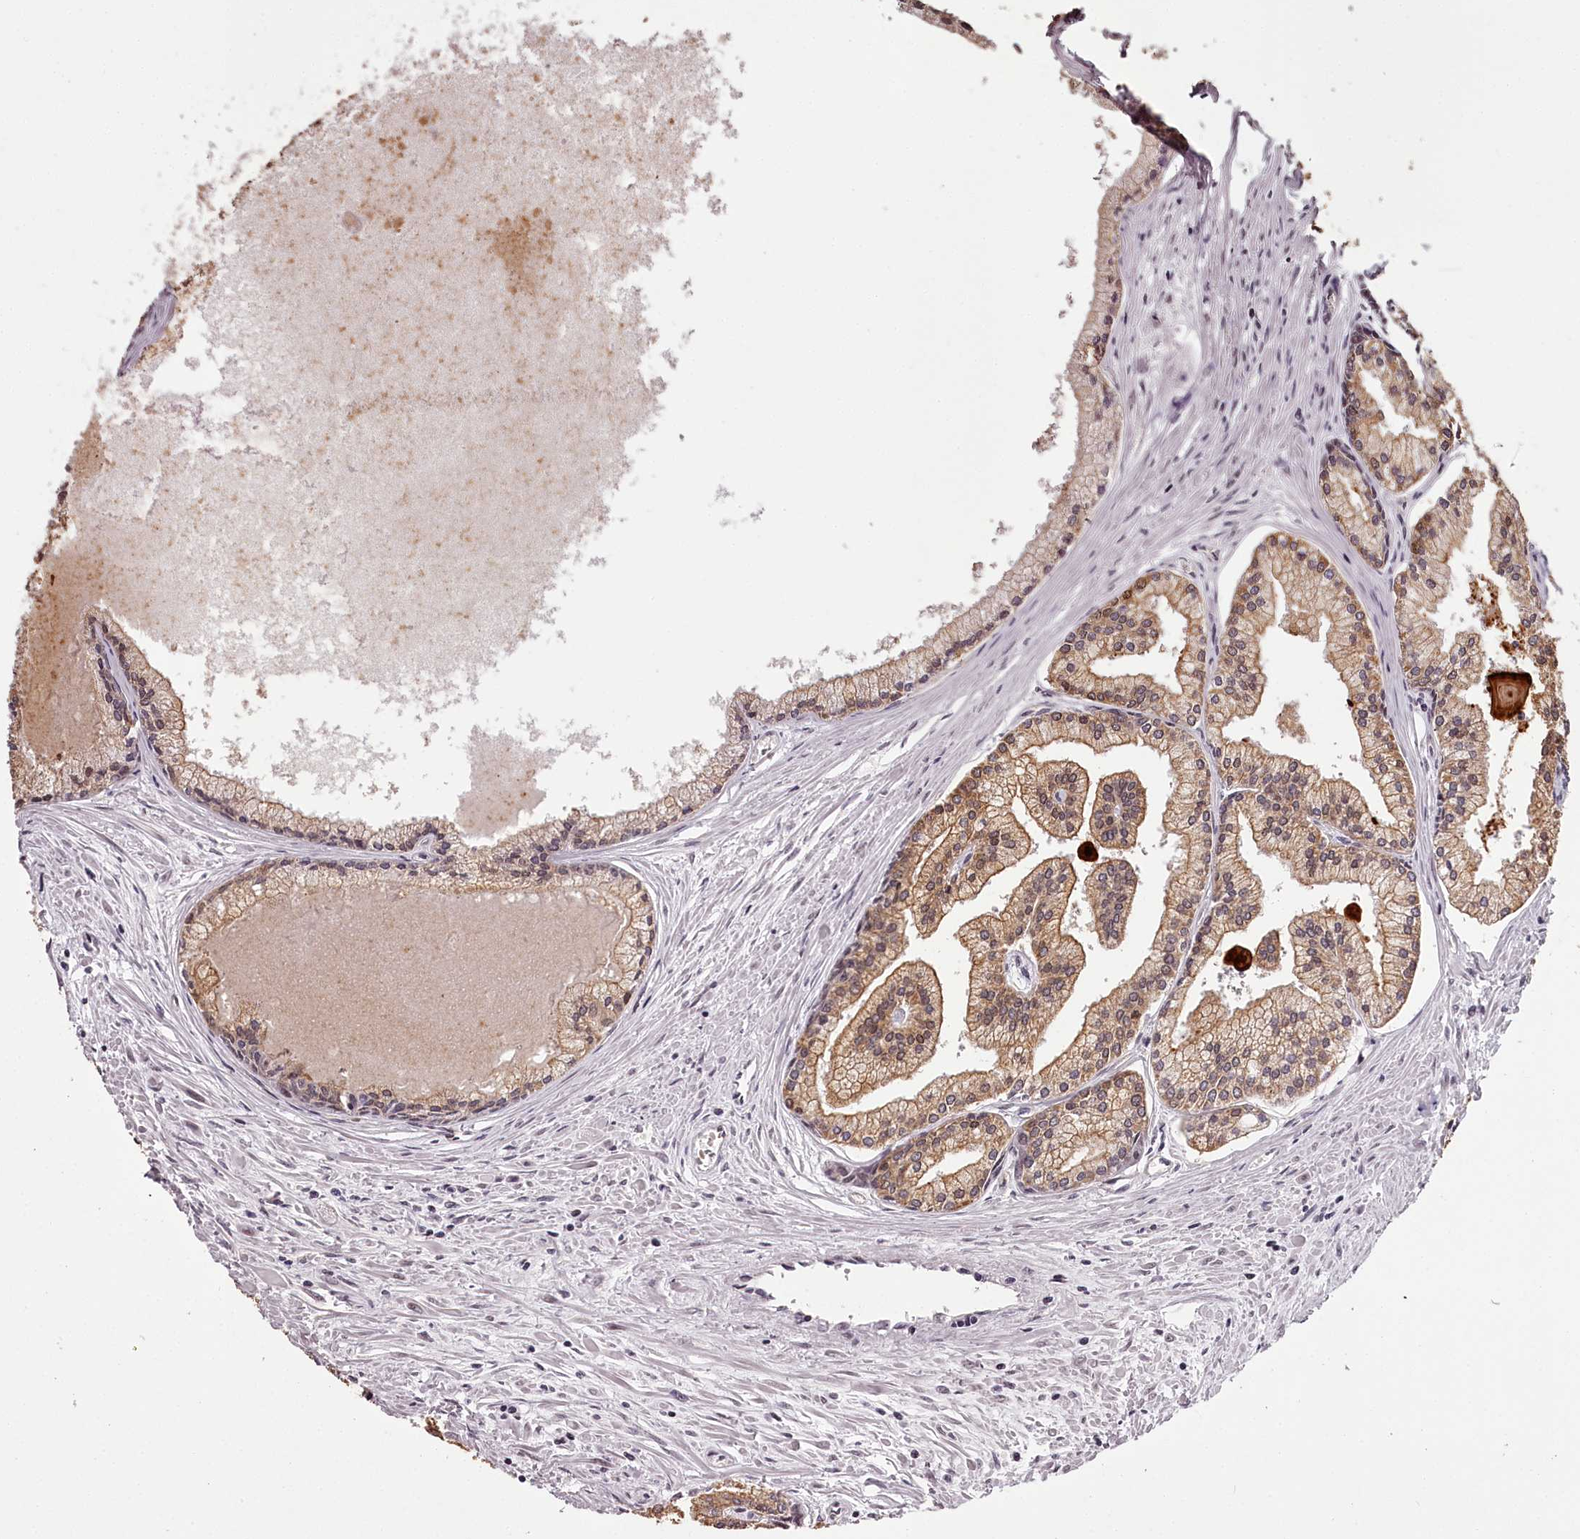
{"staining": {"intensity": "moderate", "quantity": ">75%", "location": "cytoplasmic/membranous"}, "tissue": "prostate cancer", "cell_type": "Tumor cells", "image_type": "cancer", "snomed": [{"axis": "morphology", "description": "Adenocarcinoma, High grade"}, {"axis": "topography", "description": "Prostate"}], "caption": "An immunohistochemistry histopathology image of tumor tissue is shown. Protein staining in brown highlights moderate cytoplasmic/membranous positivity in adenocarcinoma (high-grade) (prostate) within tumor cells. The staining was performed using DAB, with brown indicating positive protein expression. Nuclei are stained blue with hematoxylin.", "gene": "THYN1", "patient": {"sex": "male", "age": 68}}